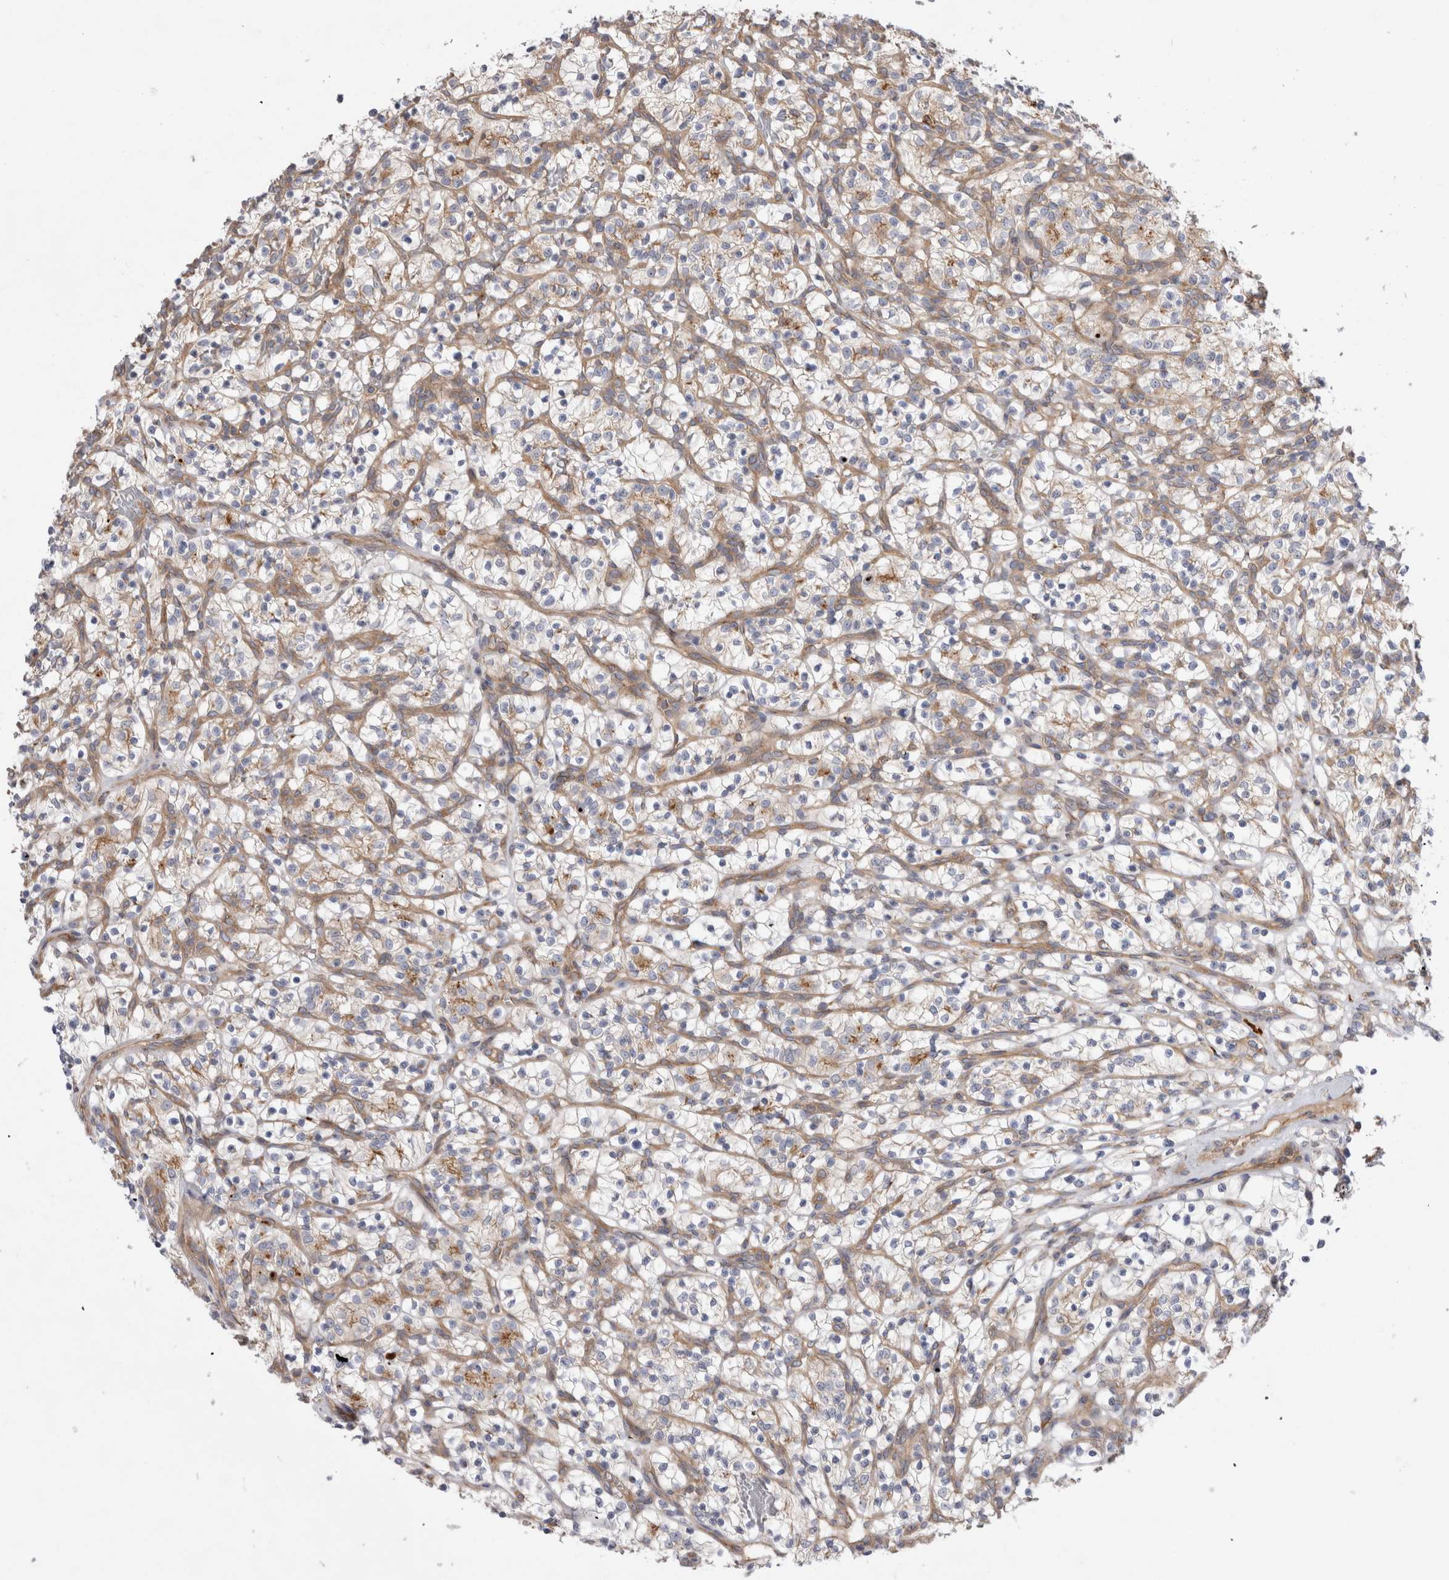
{"staining": {"intensity": "weak", "quantity": "25%-75%", "location": "cytoplasmic/membranous"}, "tissue": "renal cancer", "cell_type": "Tumor cells", "image_type": "cancer", "snomed": [{"axis": "morphology", "description": "Adenocarcinoma, NOS"}, {"axis": "topography", "description": "Kidney"}], "caption": "Brown immunohistochemical staining in renal adenocarcinoma exhibits weak cytoplasmic/membranous expression in about 25%-75% of tumor cells.", "gene": "PDCD10", "patient": {"sex": "female", "age": 57}}